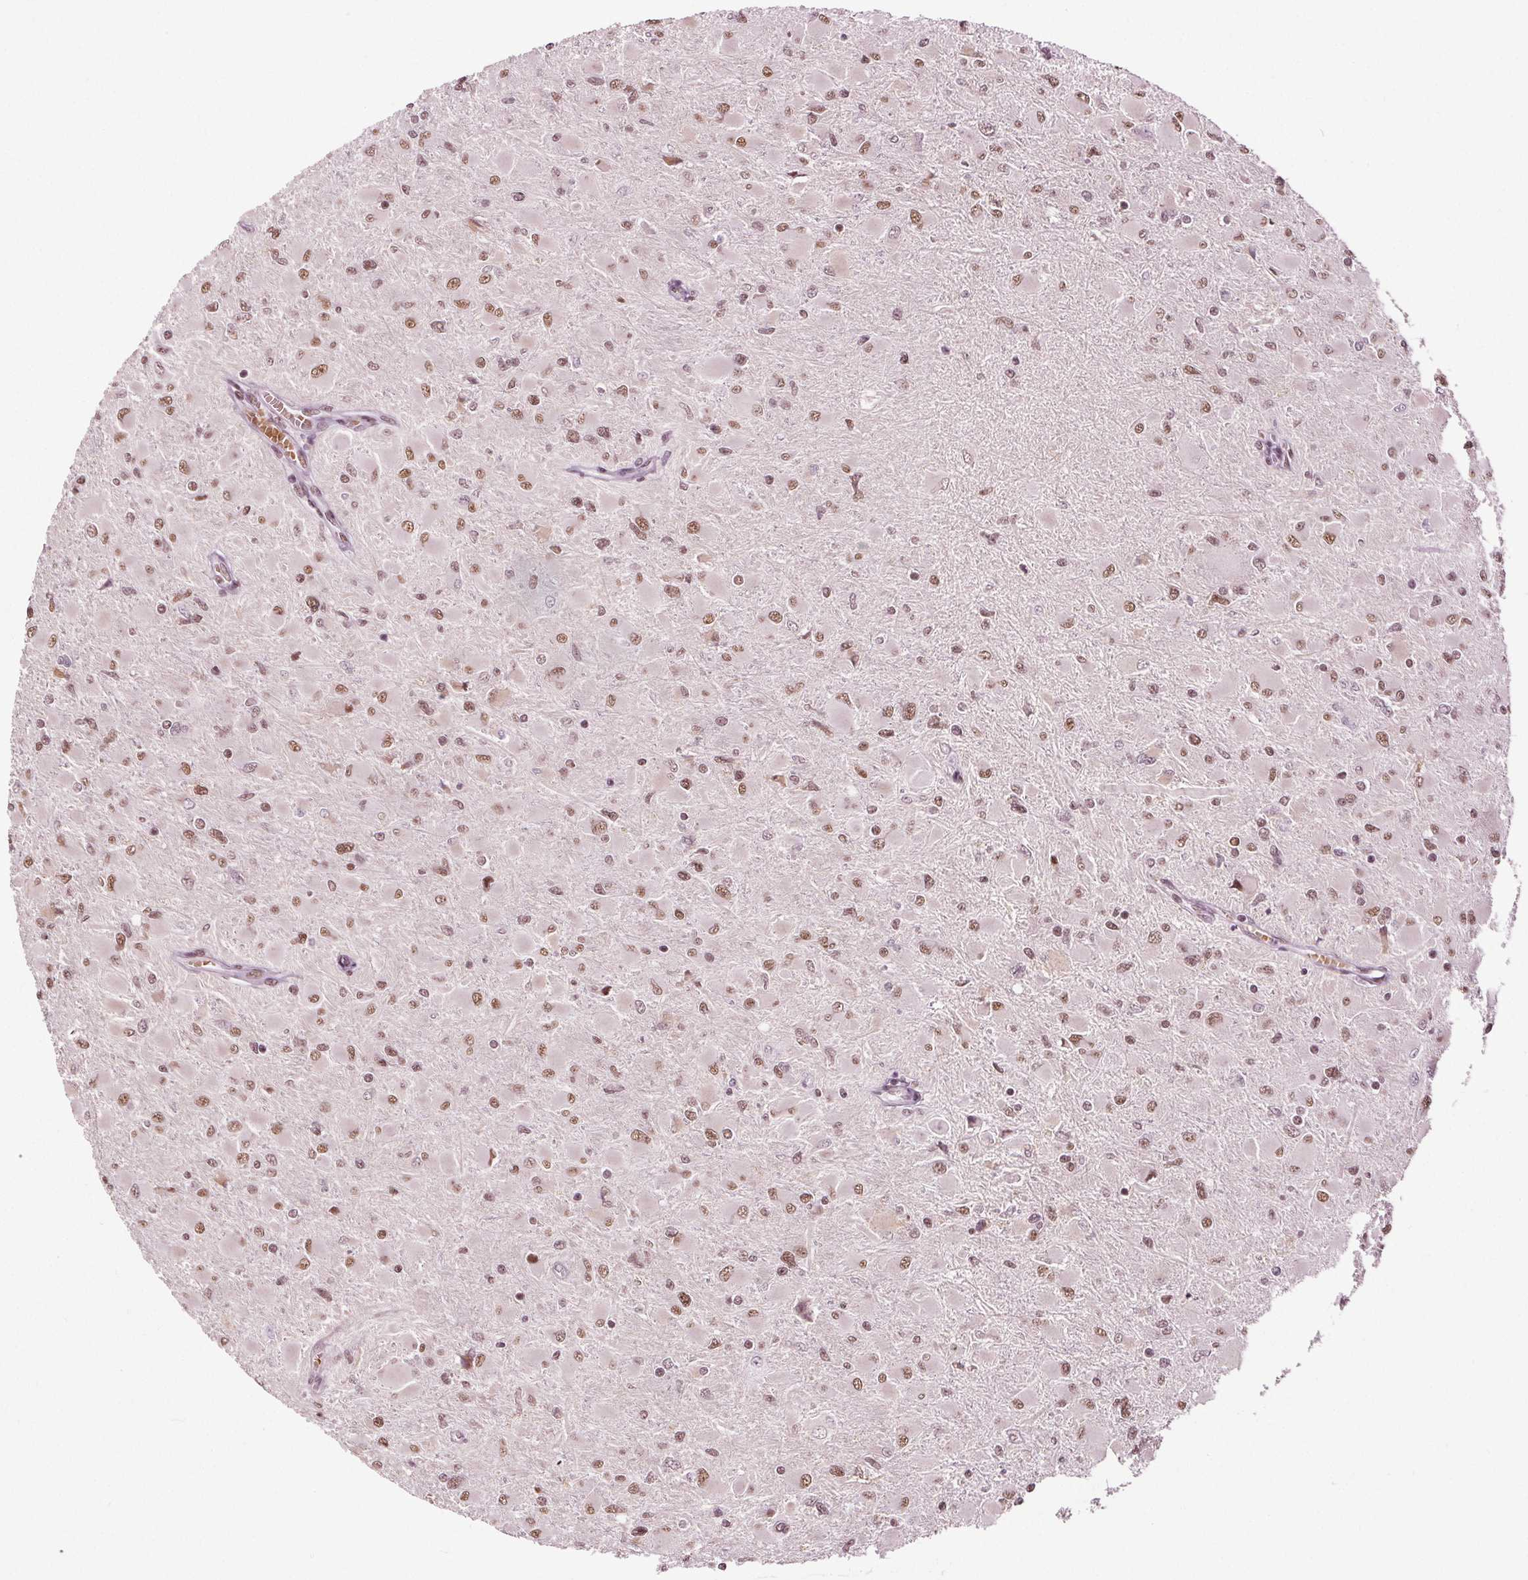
{"staining": {"intensity": "moderate", "quantity": ">75%", "location": "nuclear"}, "tissue": "glioma", "cell_type": "Tumor cells", "image_type": "cancer", "snomed": [{"axis": "morphology", "description": "Glioma, malignant, High grade"}, {"axis": "topography", "description": "Cerebral cortex"}], "caption": "High-magnification brightfield microscopy of glioma stained with DAB (3,3'-diaminobenzidine) (brown) and counterstained with hematoxylin (blue). tumor cells exhibit moderate nuclear positivity is appreciated in approximately>75% of cells.", "gene": "IWS1", "patient": {"sex": "female", "age": 36}}